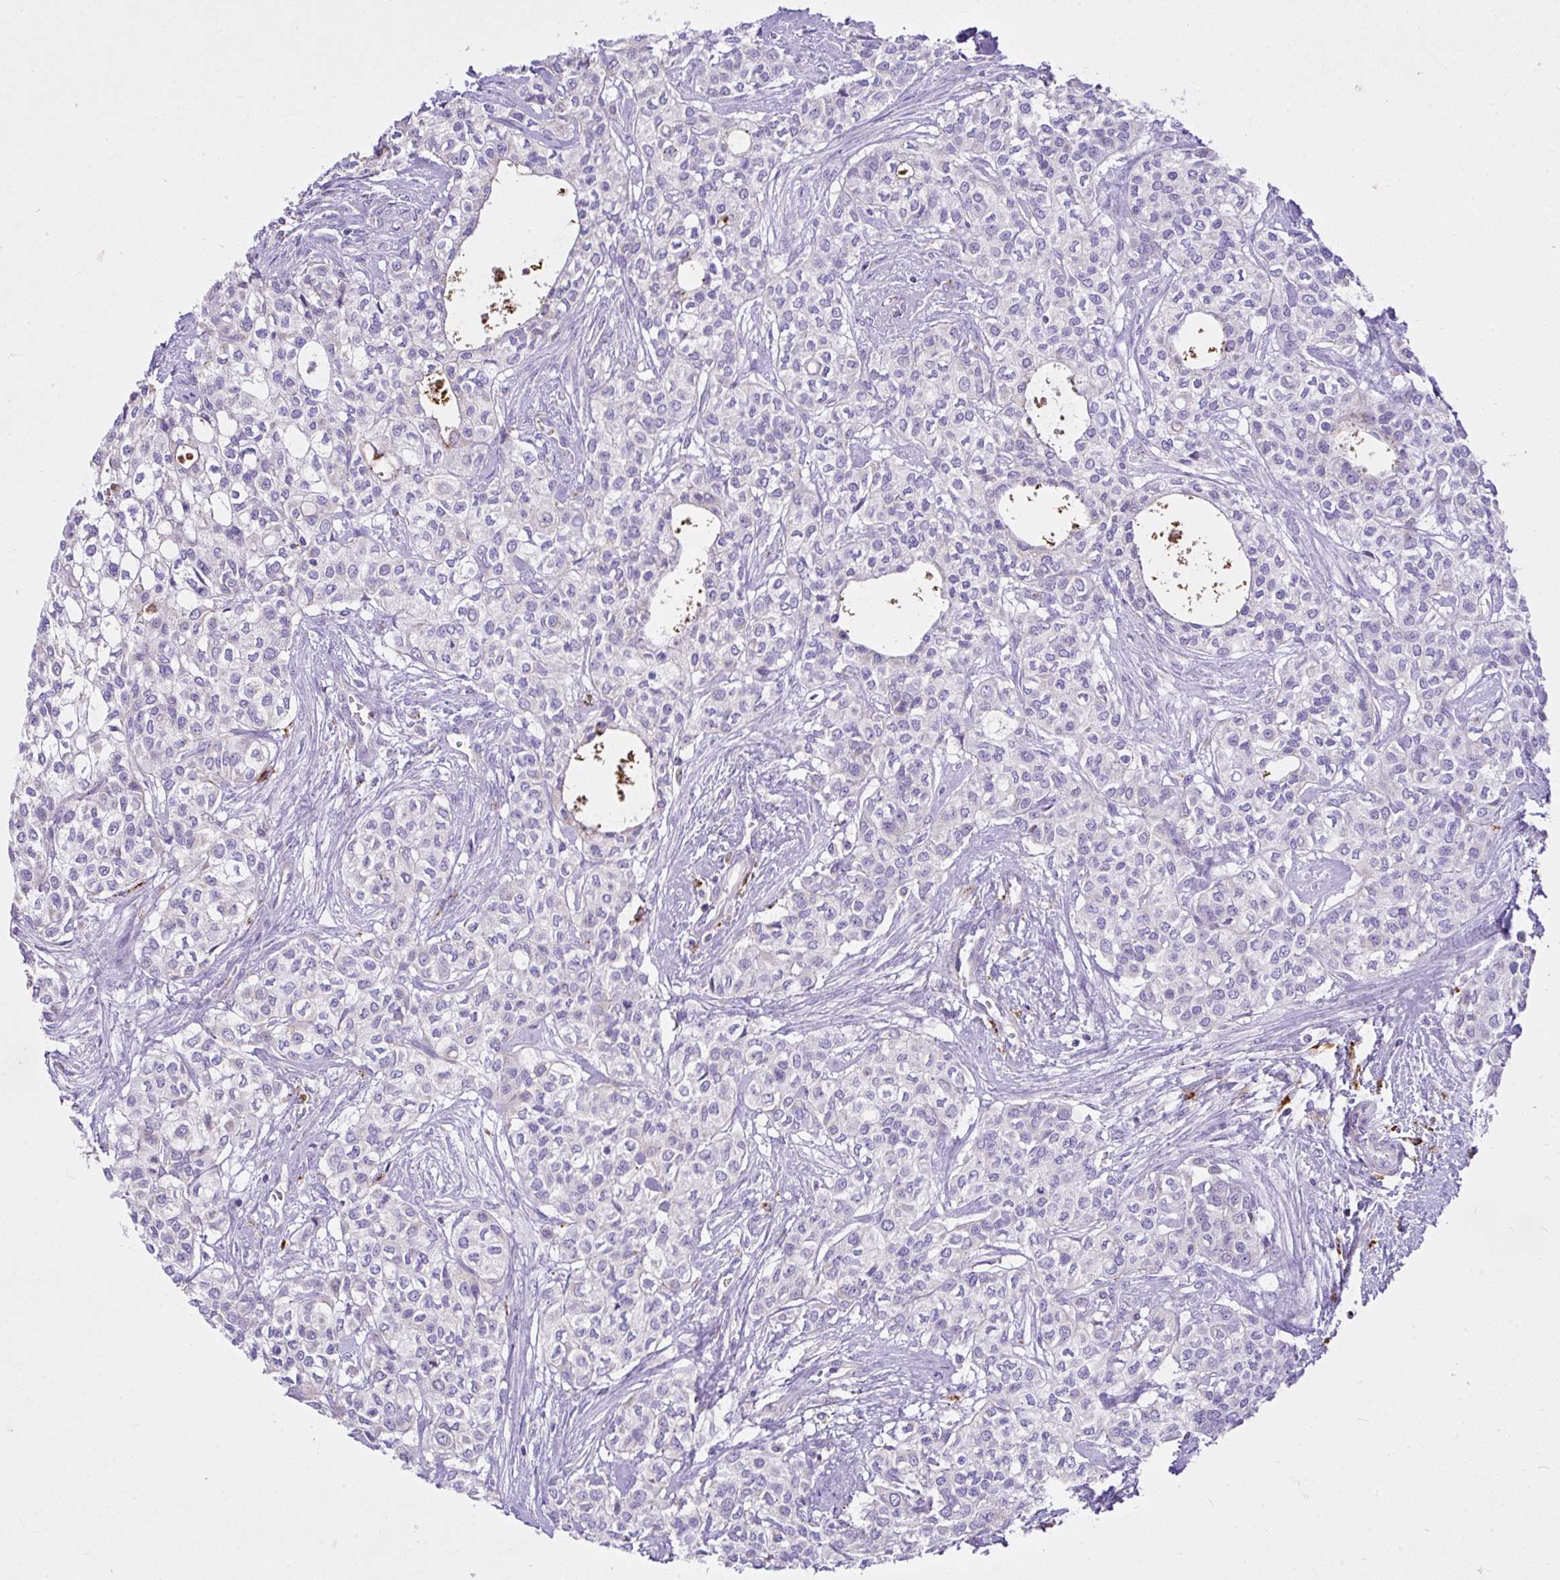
{"staining": {"intensity": "negative", "quantity": "none", "location": "none"}, "tissue": "head and neck cancer", "cell_type": "Tumor cells", "image_type": "cancer", "snomed": [{"axis": "morphology", "description": "Adenocarcinoma, NOS"}, {"axis": "topography", "description": "Head-Neck"}], "caption": "An immunohistochemistry photomicrograph of adenocarcinoma (head and neck) is shown. There is no staining in tumor cells of adenocarcinoma (head and neck).", "gene": "CCDC142", "patient": {"sex": "male", "age": 81}}